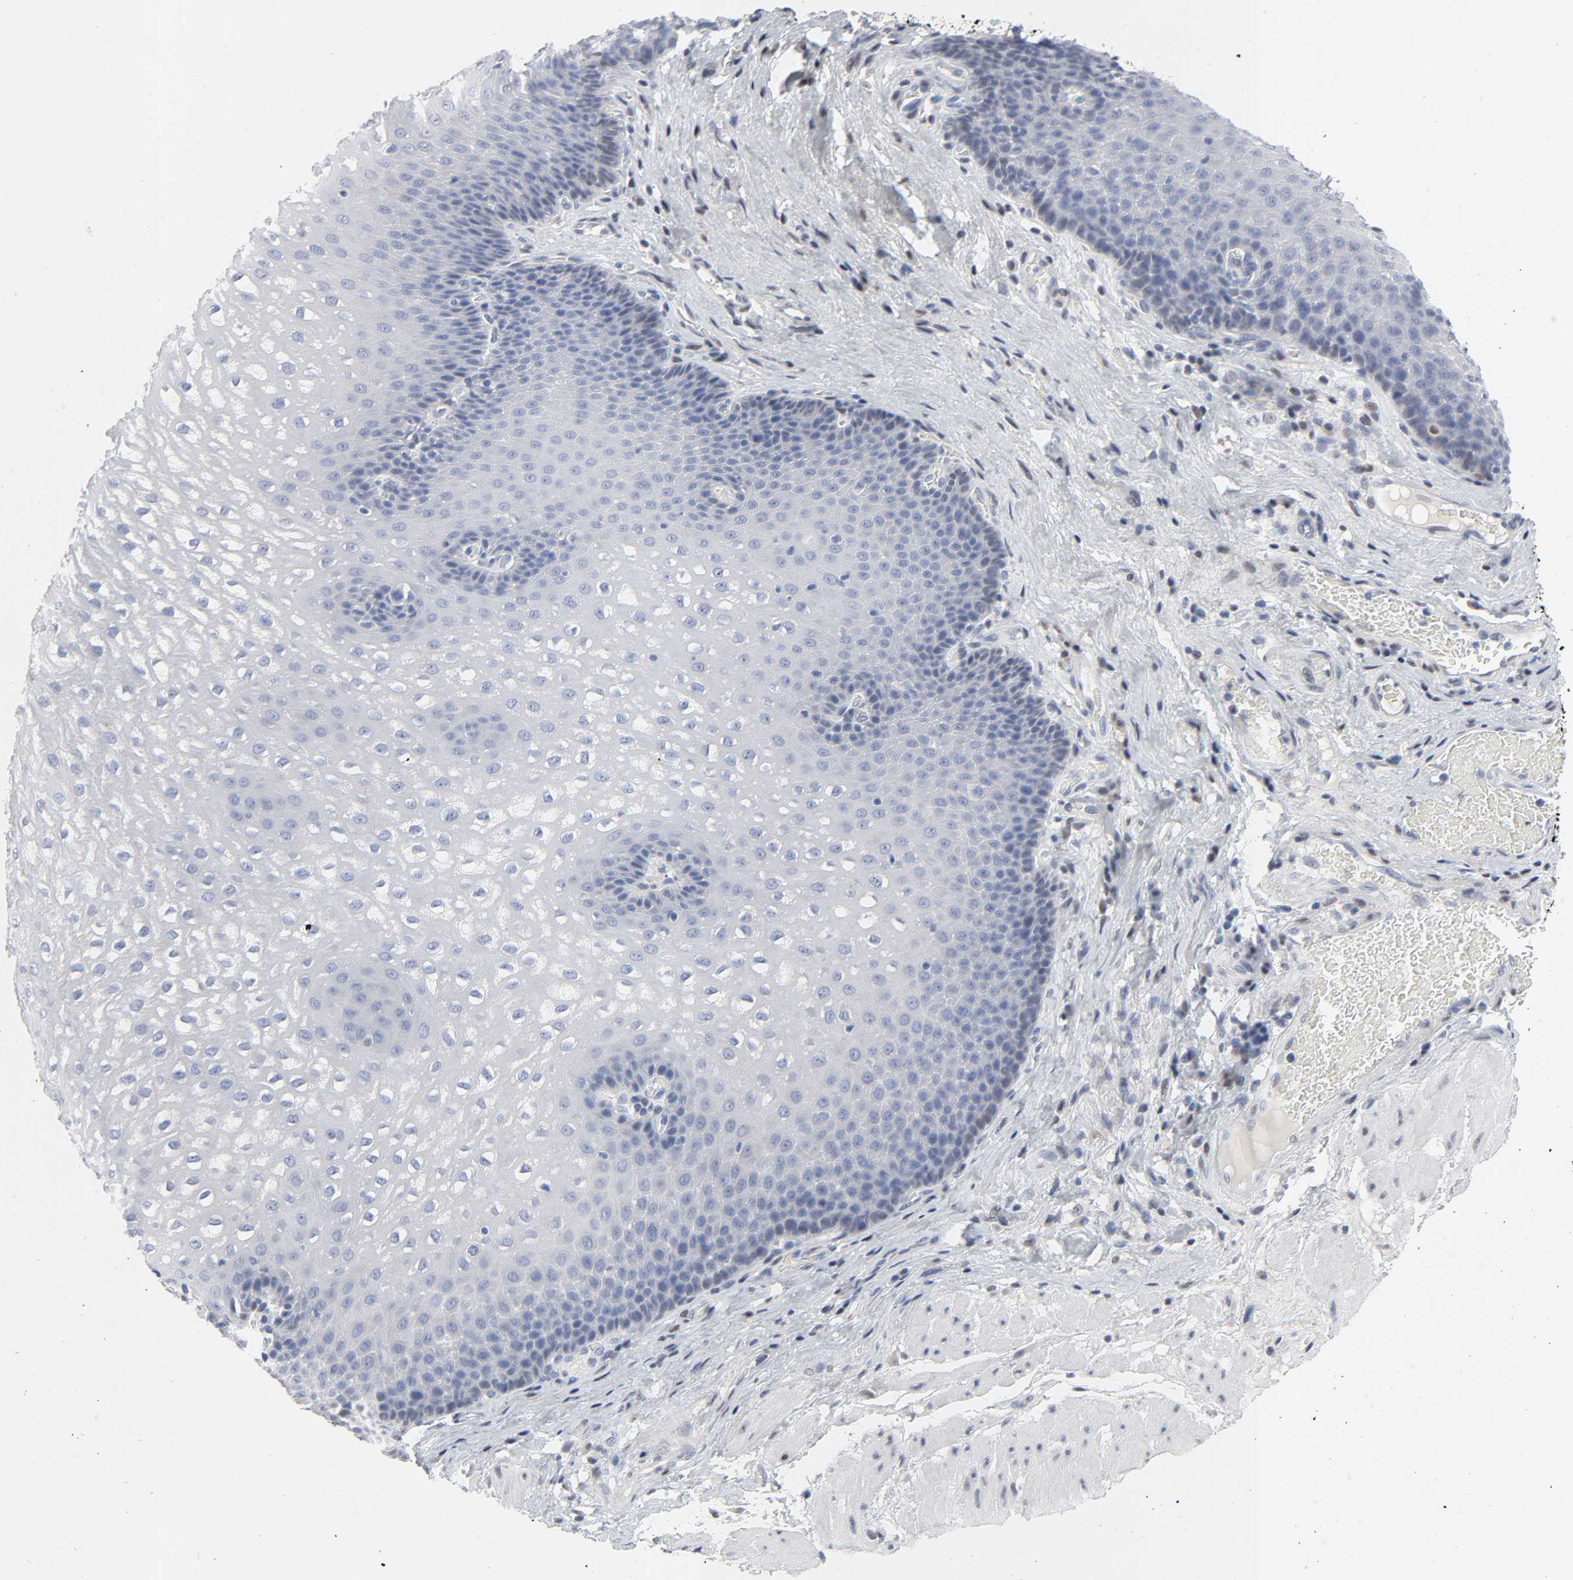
{"staining": {"intensity": "negative", "quantity": "none", "location": "none"}, "tissue": "esophagus", "cell_type": "Squamous epithelial cells", "image_type": "normal", "snomed": [{"axis": "morphology", "description": "Normal tissue, NOS"}, {"axis": "topography", "description": "Esophagus"}], "caption": "Human esophagus stained for a protein using immunohistochemistry (IHC) displays no expression in squamous epithelial cells.", "gene": "SALL2", "patient": {"sex": "male", "age": 48}}